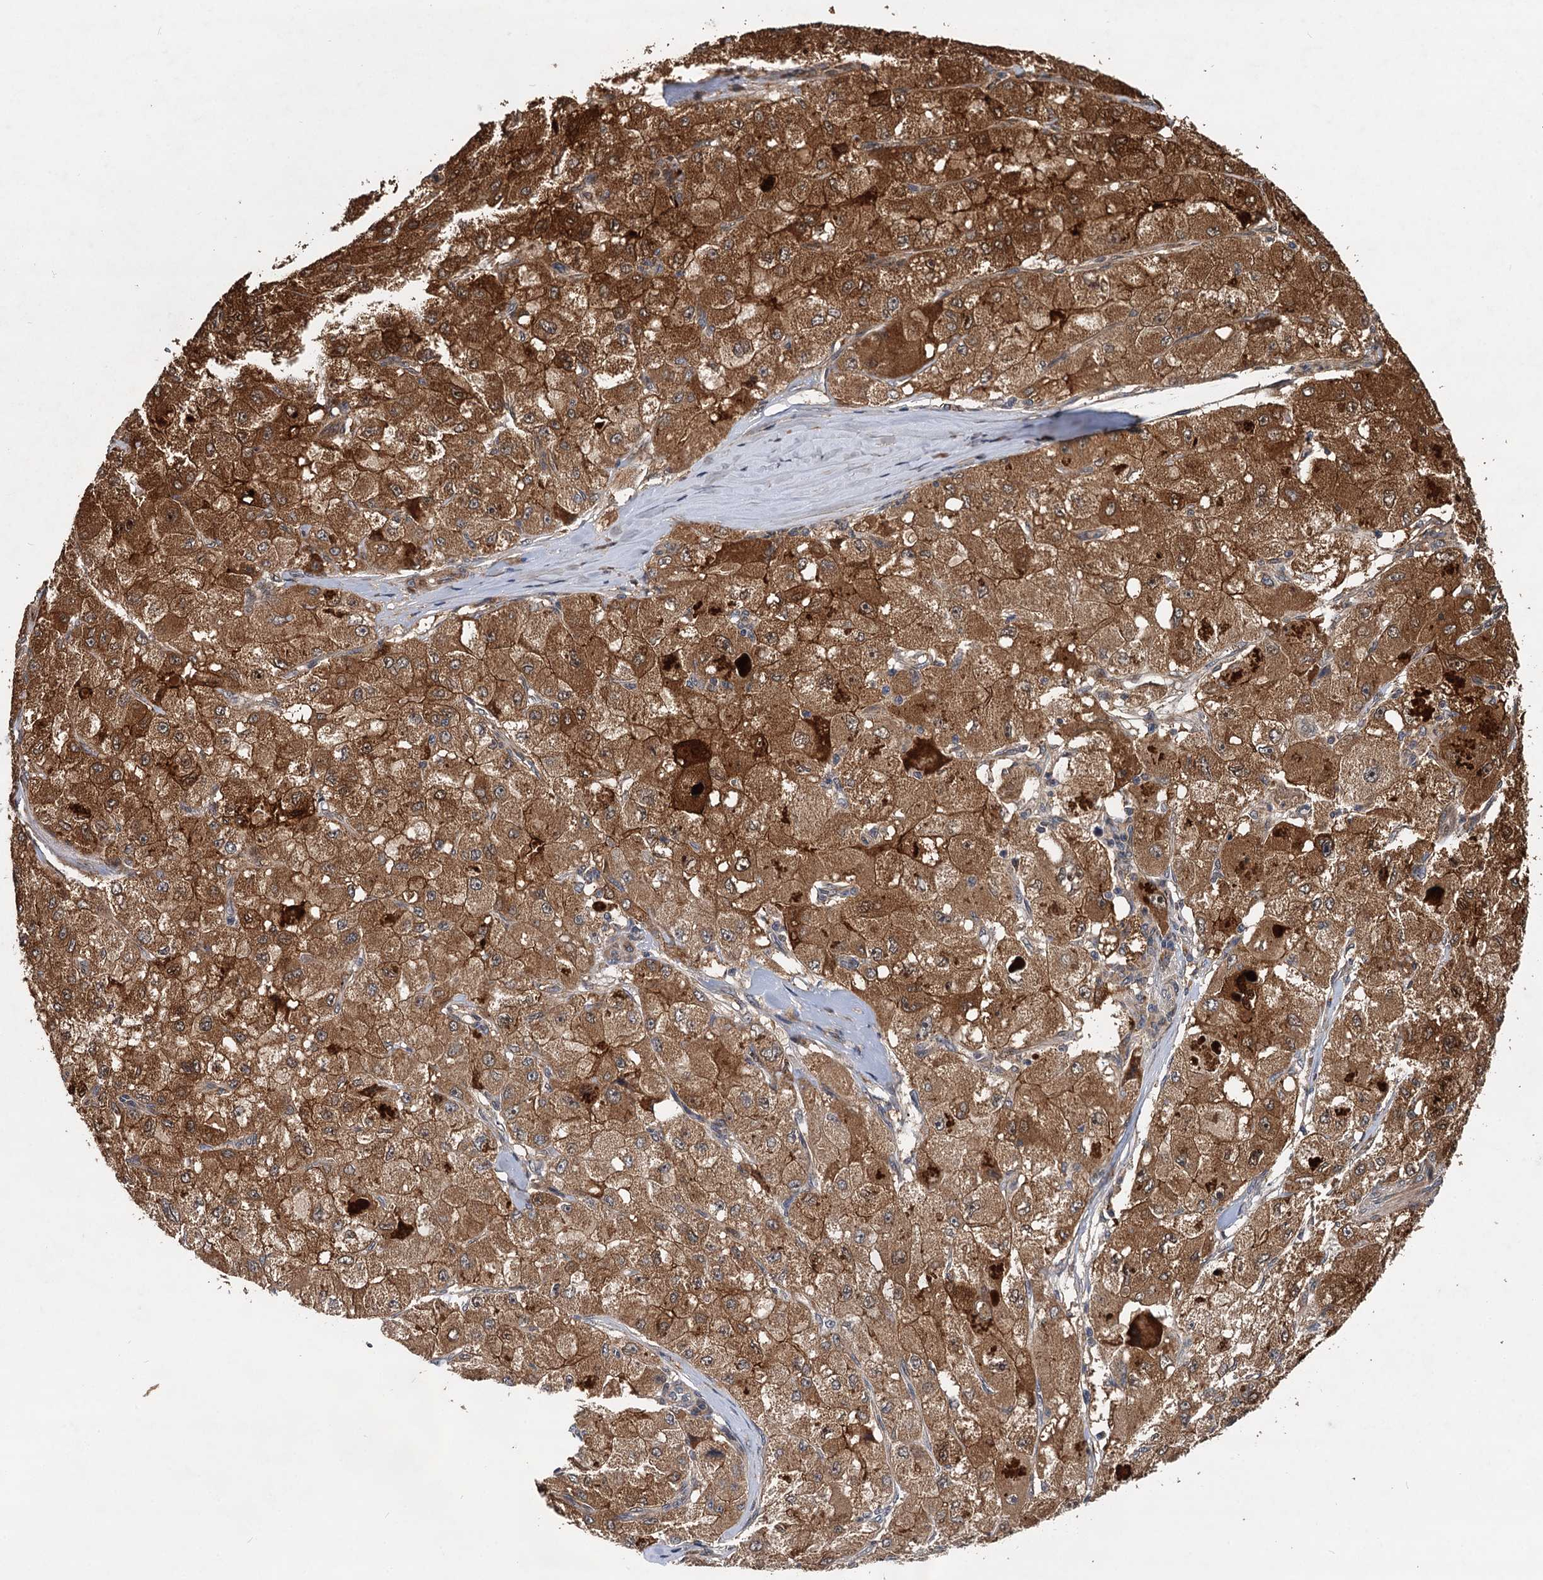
{"staining": {"intensity": "strong", "quantity": ">75%", "location": "cytoplasmic/membranous"}, "tissue": "liver cancer", "cell_type": "Tumor cells", "image_type": "cancer", "snomed": [{"axis": "morphology", "description": "Carcinoma, Hepatocellular, NOS"}, {"axis": "topography", "description": "Liver"}], "caption": "Immunohistochemistry of liver cancer shows high levels of strong cytoplasmic/membranous positivity in approximately >75% of tumor cells.", "gene": "LRRK2", "patient": {"sex": "male", "age": 80}}